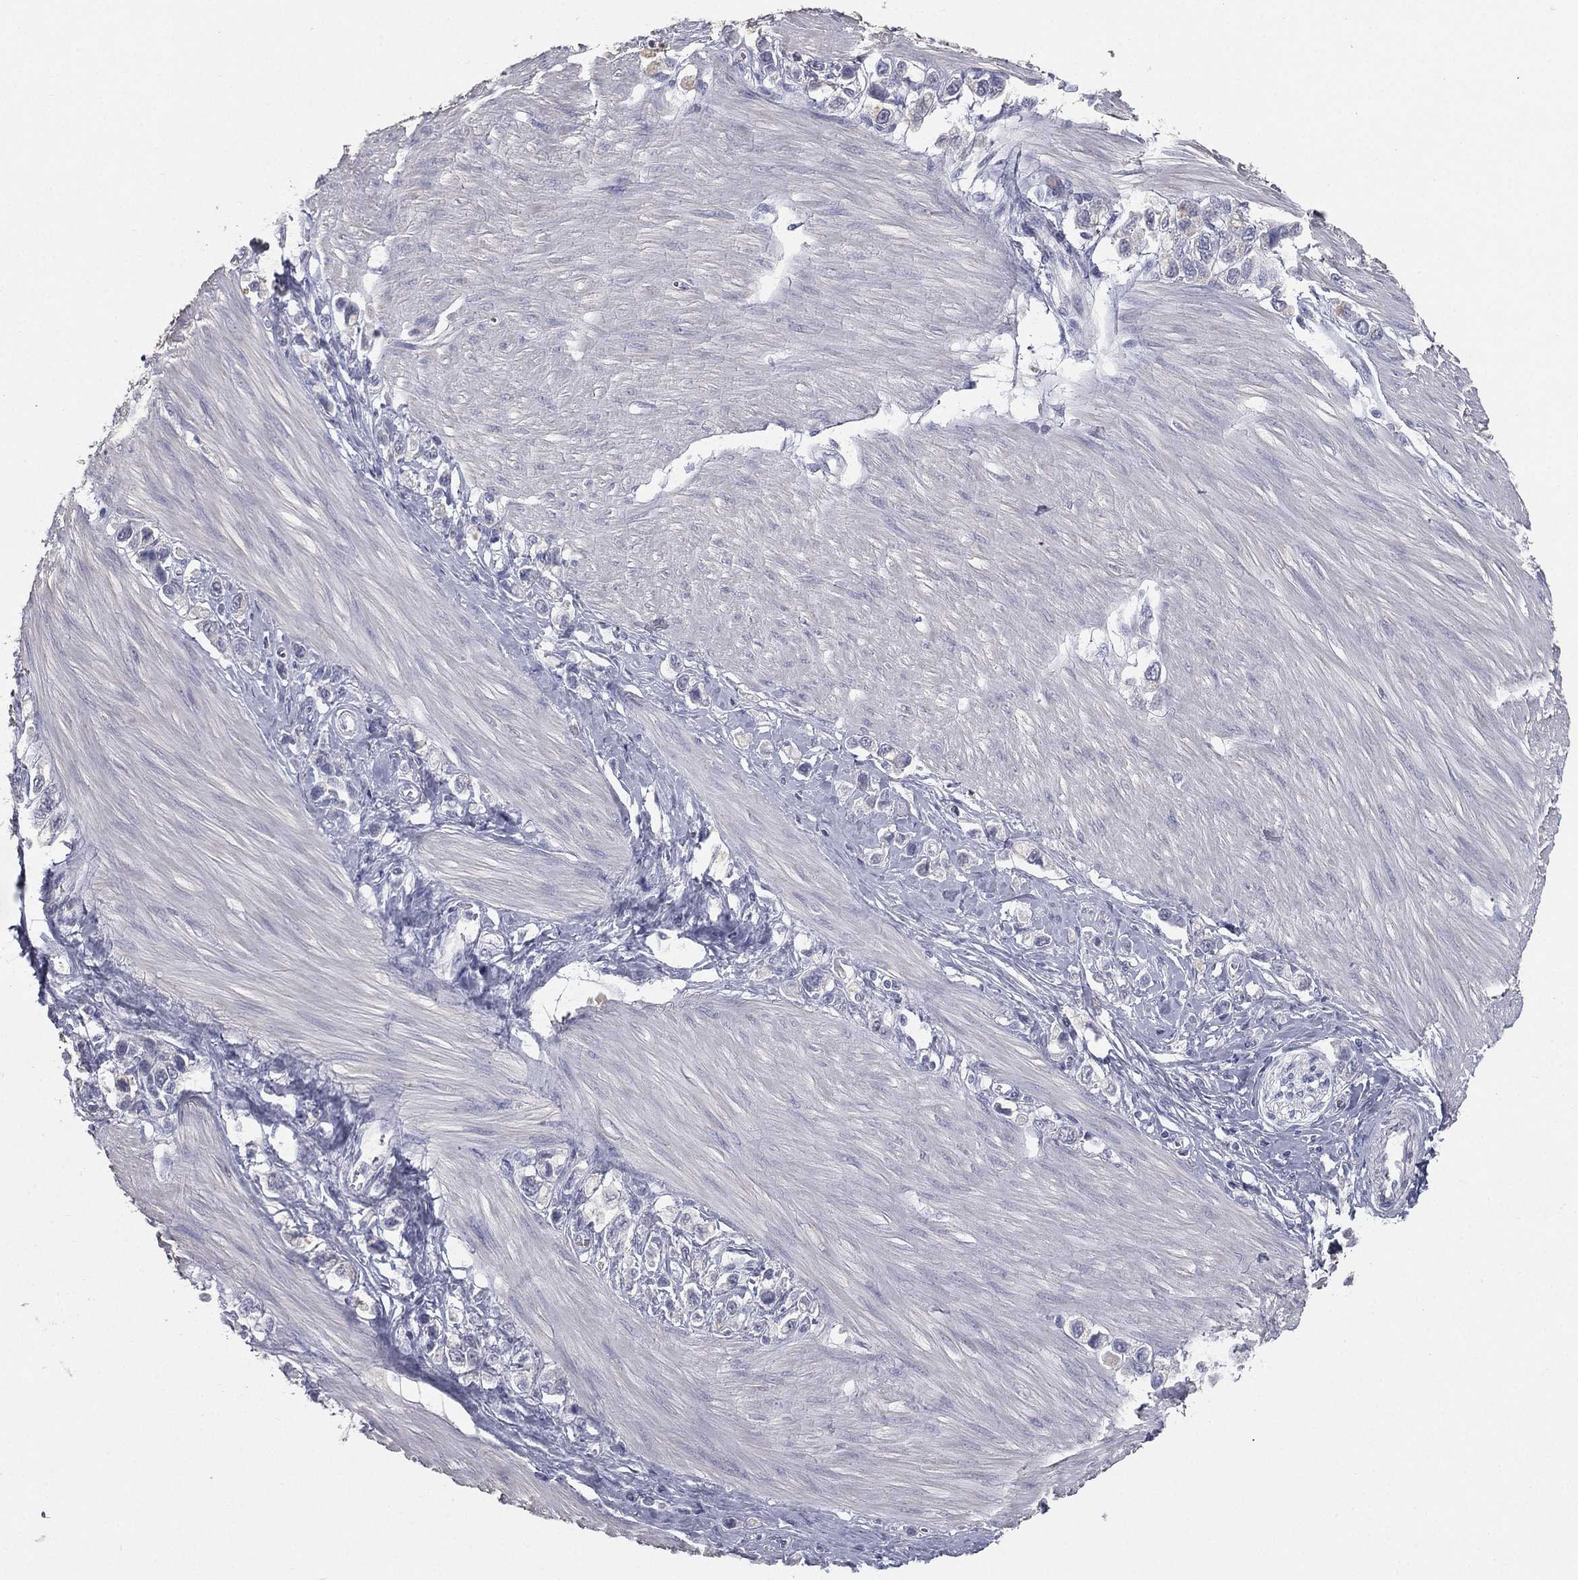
{"staining": {"intensity": "negative", "quantity": "none", "location": "none"}, "tissue": "stomach cancer", "cell_type": "Tumor cells", "image_type": "cancer", "snomed": [{"axis": "morphology", "description": "Normal tissue, NOS"}, {"axis": "morphology", "description": "Adenocarcinoma, NOS"}, {"axis": "morphology", "description": "Adenocarcinoma, High grade"}, {"axis": "topography", "description": "Stomach, upper"}, {"axis": "topography", "description": "Stomach"}], "caption": "Tumor cells are negative for protein expression in human stomach adenocarcinoma.", "gene": "ESX1", "patient": {"sex": "female", "age": 65}}